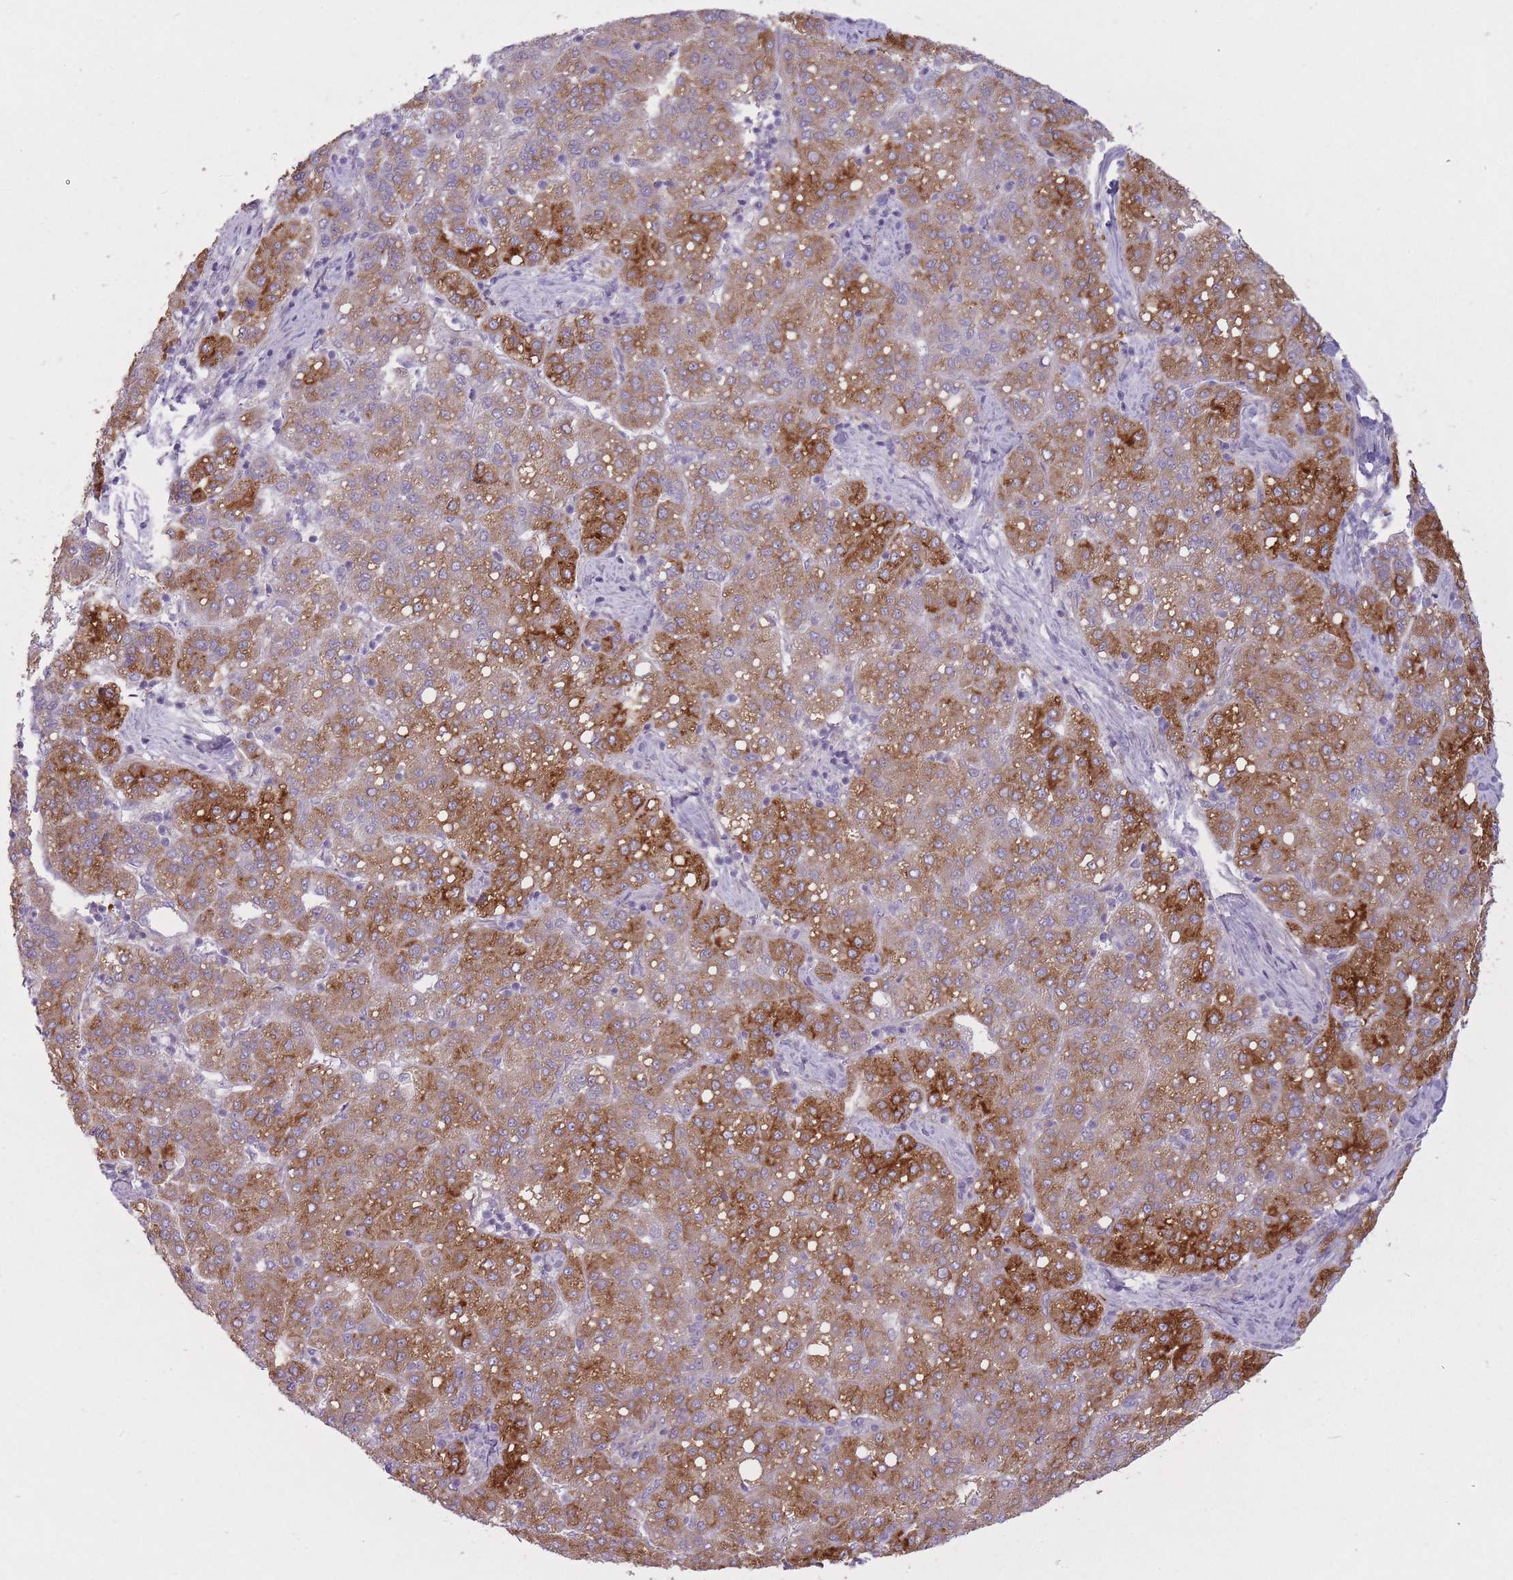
{"staining": {"intensity": "strong", "quantity": "25%-75%", "location": "cytoplasmic/membranous"}, "tissue": "liver cancer", "cell_type": "Tumor cells", "image_type": "cancer", "snomed": [{"axis": "morphology", "description": "Carcinoma, Hepatocellular, NOS"}, {"axis": "topography", "description": "Liver"}], "caption": "Immunohistochemistry (IHC) of liver cancer reveals high levels of strong cytoplasmic/membranous staining in about 25%-75% of tumor cells.", "gene": "PGRMC2", "patient": {"sex": "male", "age": 65}}